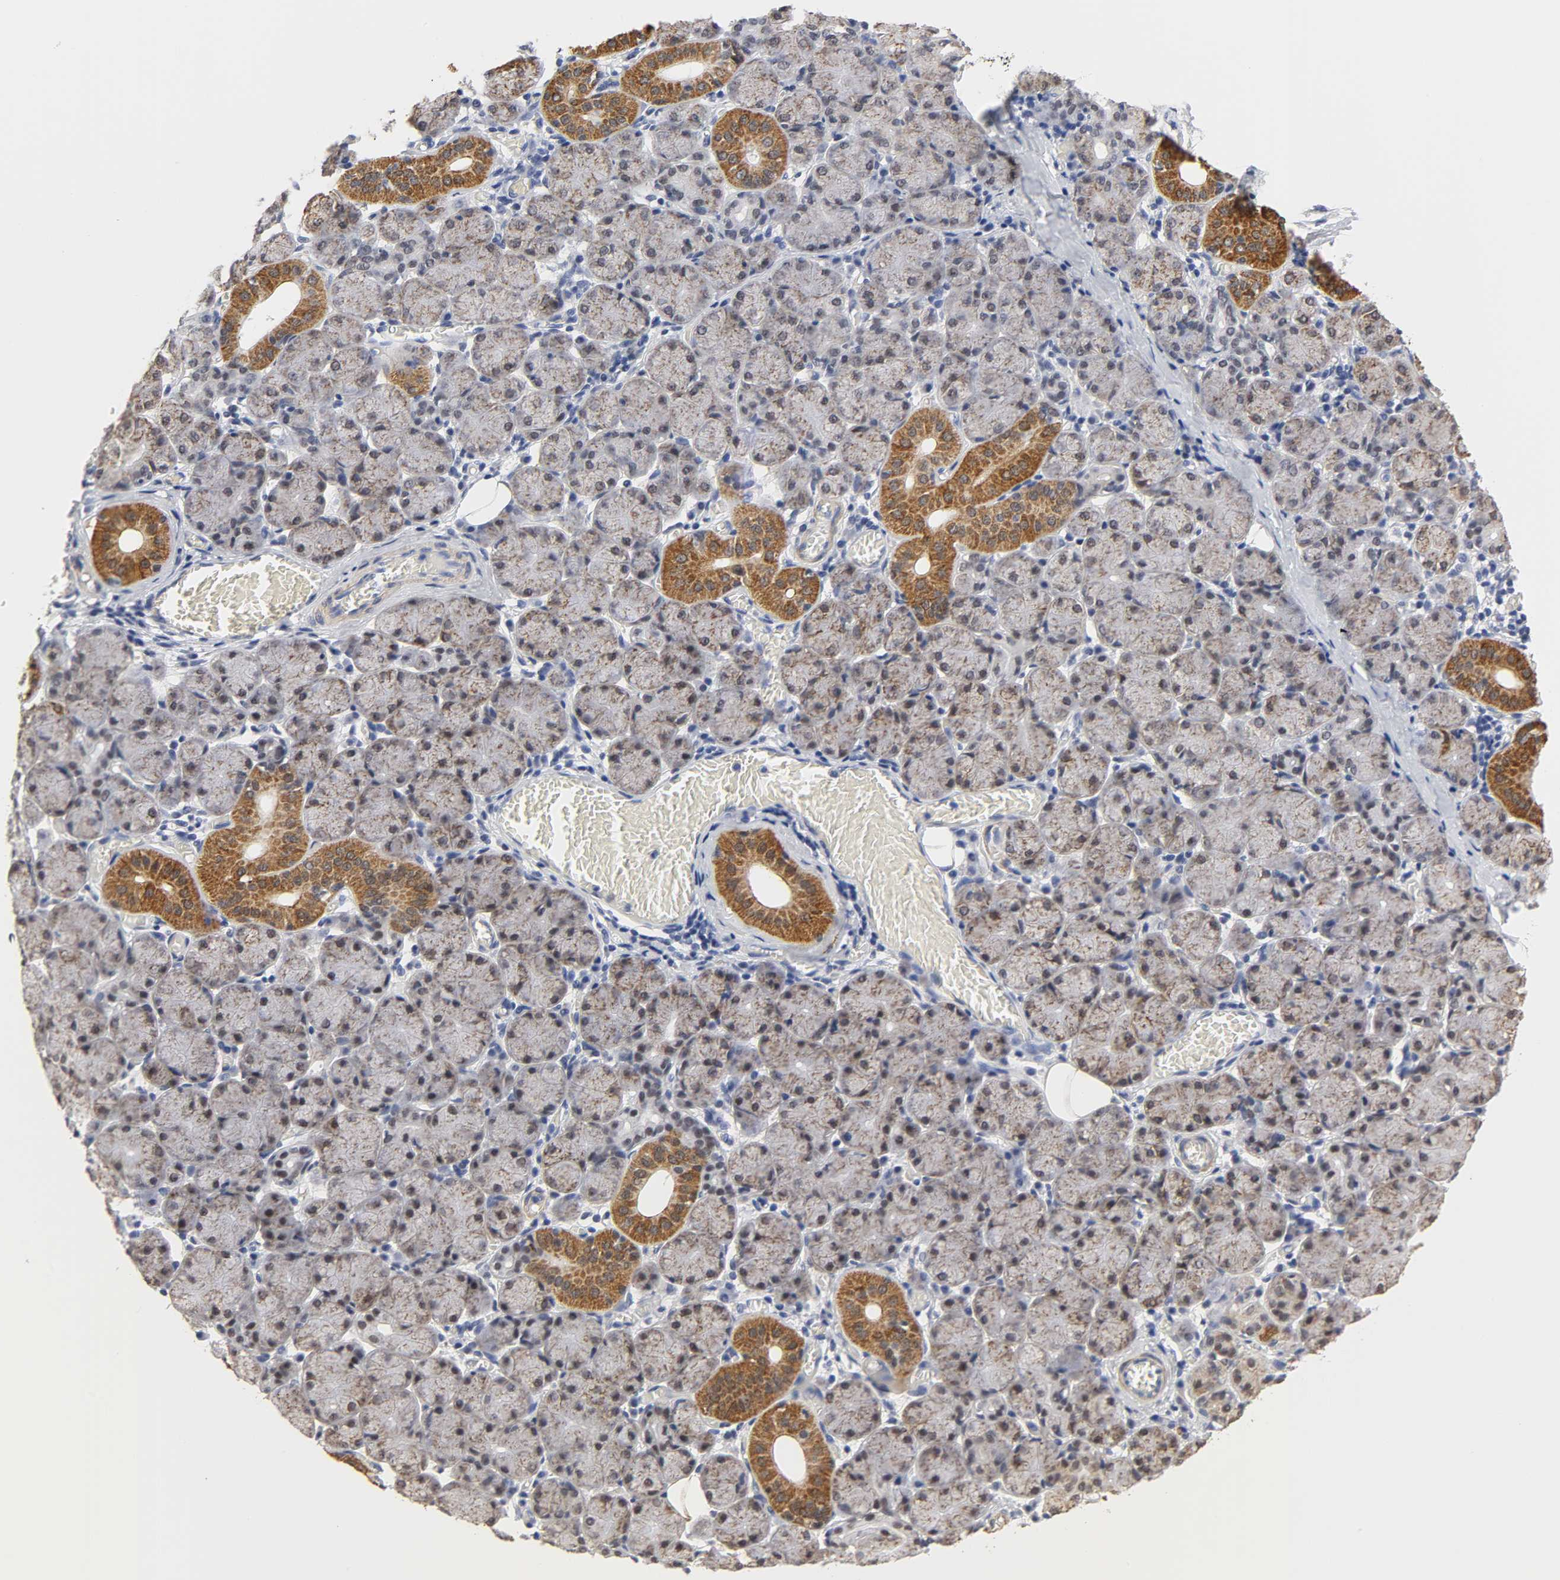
{"staining": {"intensity": "moderate", "quantity": "<25%", "location": "cytoplasmic/membranous"}, "tissue": "salivary gland", "cell_type": "Glandular cells", "image_type": "normal", "snomed": [{"axis": "morphology", "description": "Normal tissue, NOS"}, {"axis": "topography", "description": "Salivary gland"}], "caption": "About <25% of glandular cells in unremarkable human salivary gland show moderate cytoplasmic/membranous protein expression as visualized by brown immunohistochemical staining.", "gene": "GRHL2", "patient": {"sex": "female", "age": 24}}